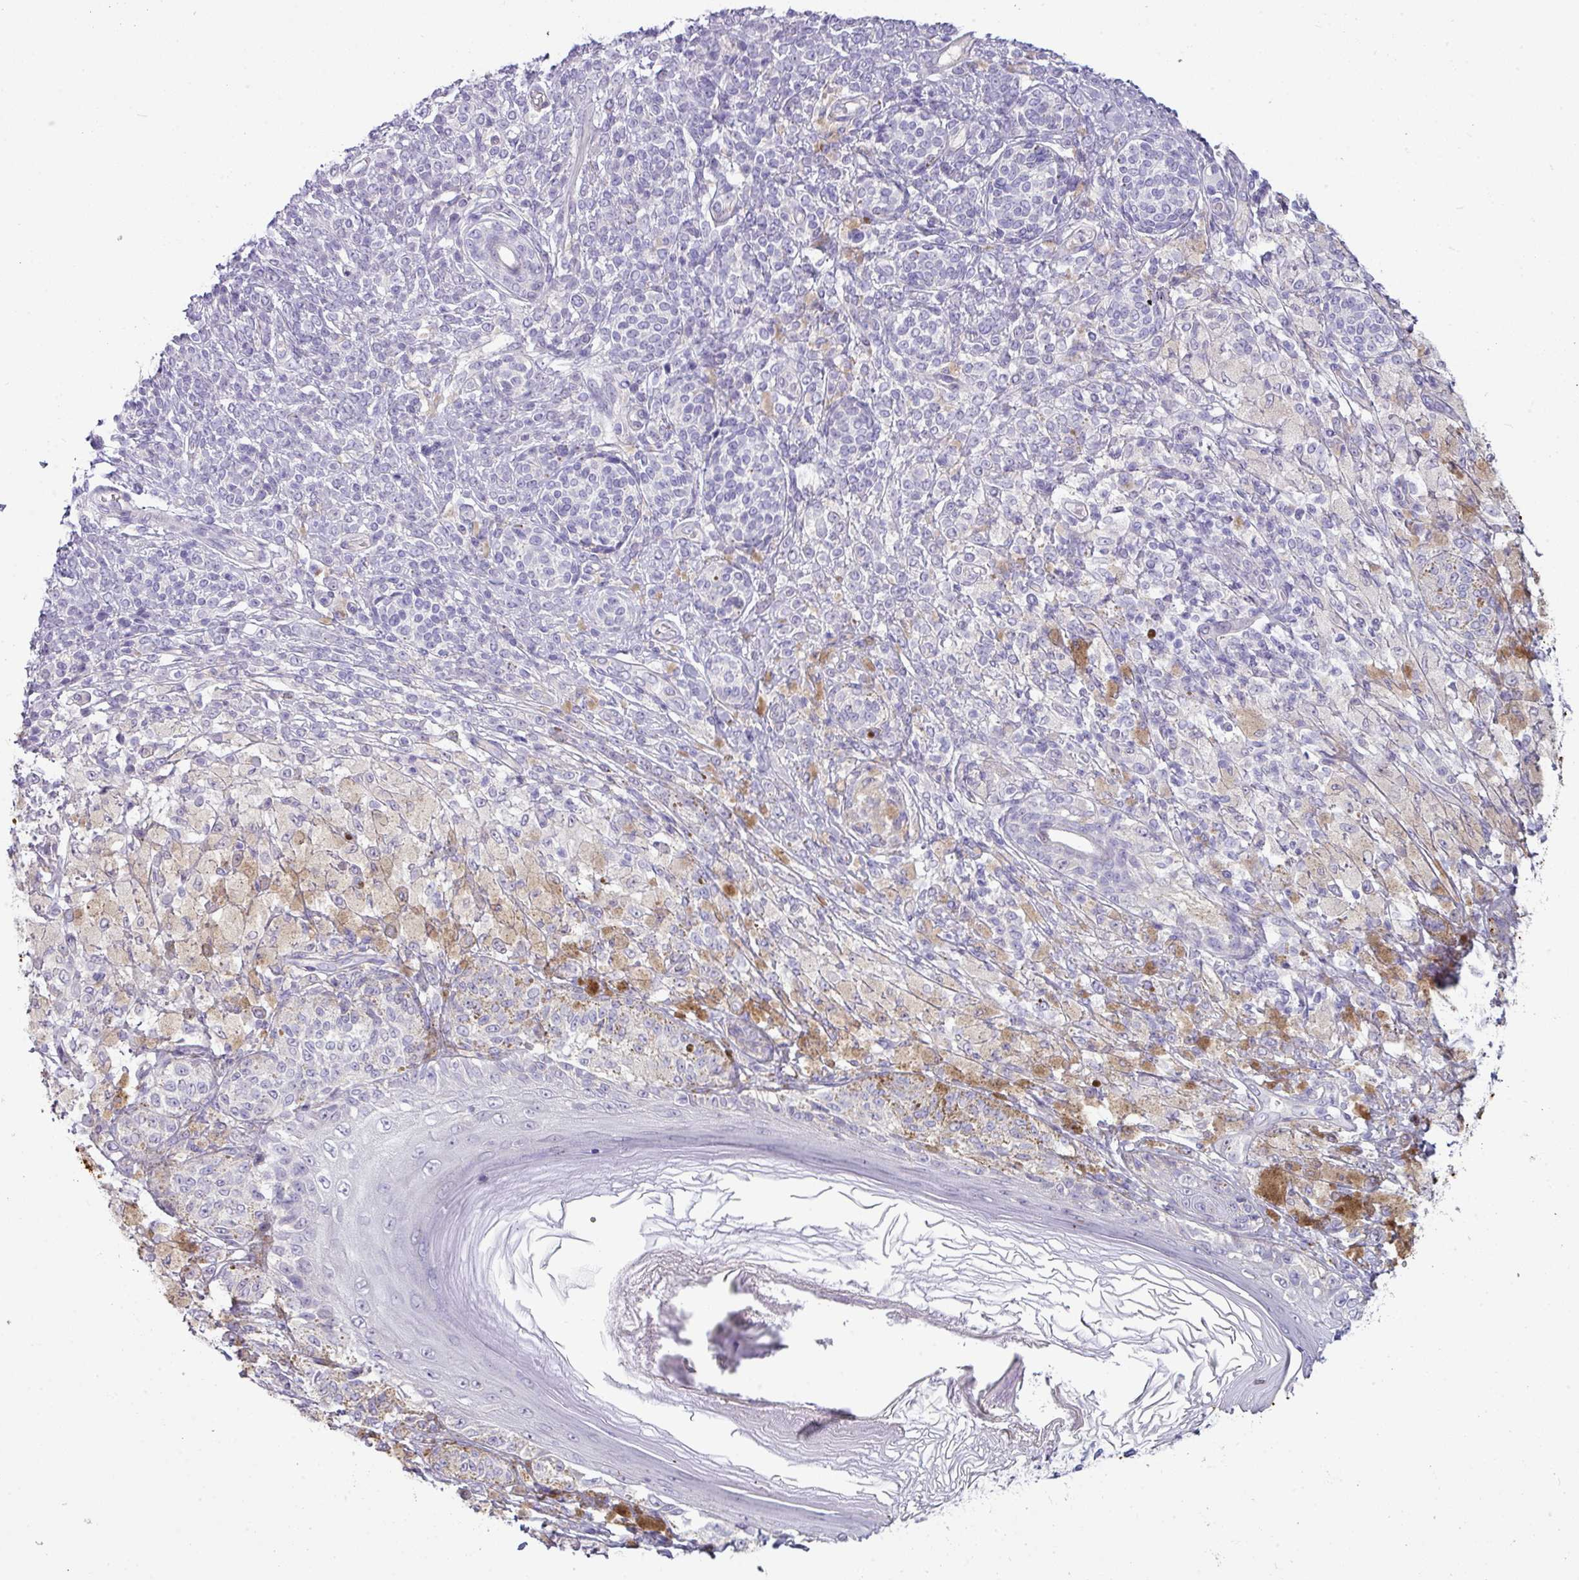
{"staining": {"intensity": "negative", "quantity": "none", "location": "none"}, "tissue": "melanoma", "cell_type": "Tumor cells", "image_type": "cancer", "snomed": [{"axis": "morphology", "description": "Malignant melanoma, NOS"}, {"axis": "topography", "description": "Skin"}], "caption": "Immunohistochemistry photomicrograph of malignant melanoma stained for a protein (brown), which displays no expression in tumor cells. Brightfield microscopy of IHC stained with DAB (brown) and hematoxylin (blue), captured at high magnification.", "gene": "ZNF524", "patient": {"sex": "male", "age": 42}}